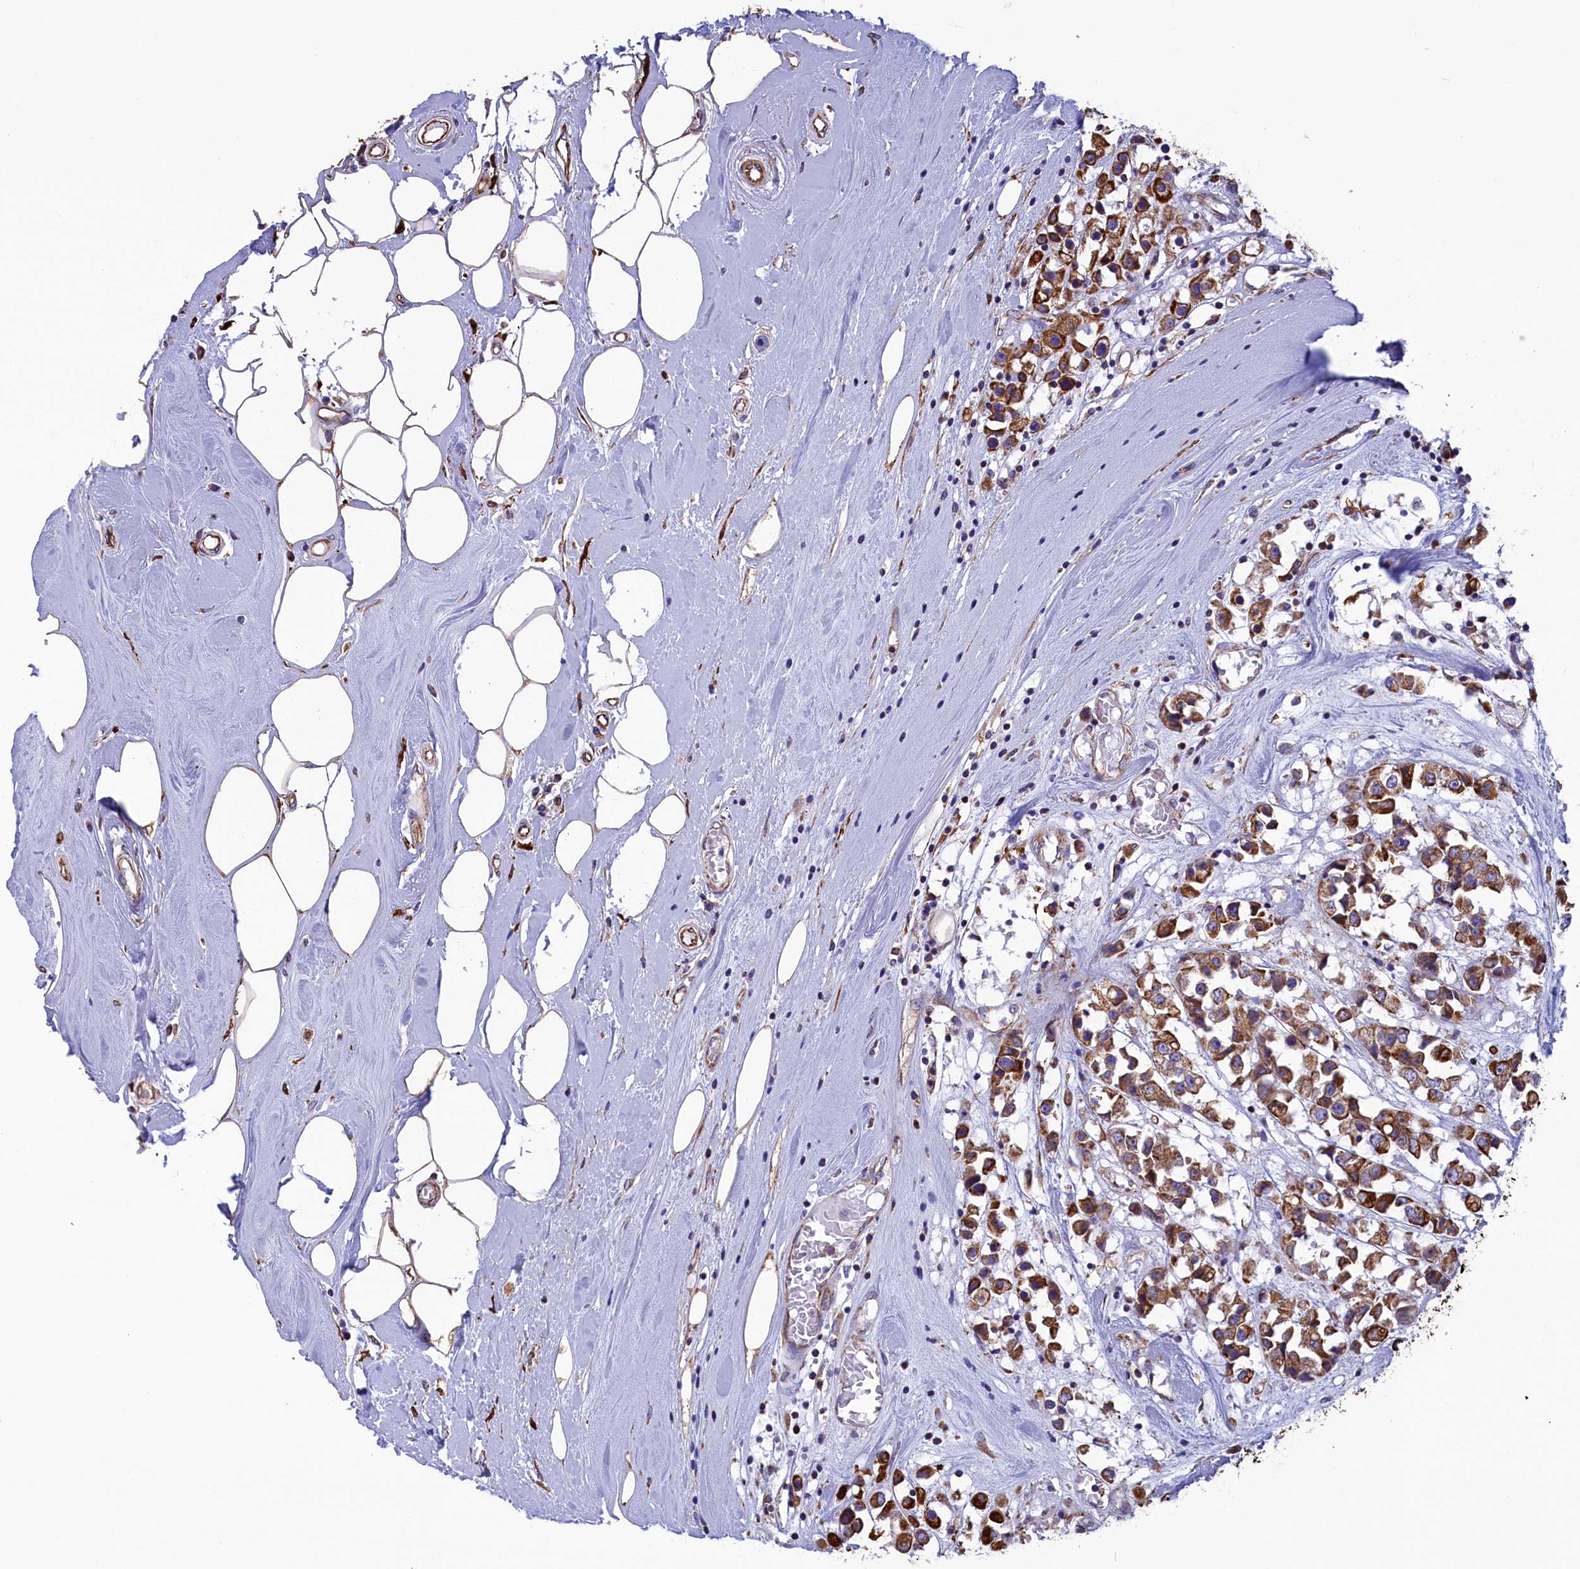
{"staining": {"intensity": "strong", "quantity": ">75%", "location": "cytoplasmic/membranous"}, "tissue": "breast cancer", "cell_type": "Tumor cells", "image_type": "cancer", "snomed": [{"axis": "morphology", "description": "Duct carcinoma"}, {"axis": "topography", "description": "Breast"}], "caption": "A photomicrograph of human intraductal carcinoma (breast) stained for a protein exhibits strong cytoplasmic/membranous brown staining in tumor cells.", "gene": "GATB", "patient": {"sex": "female", "age": 61}}